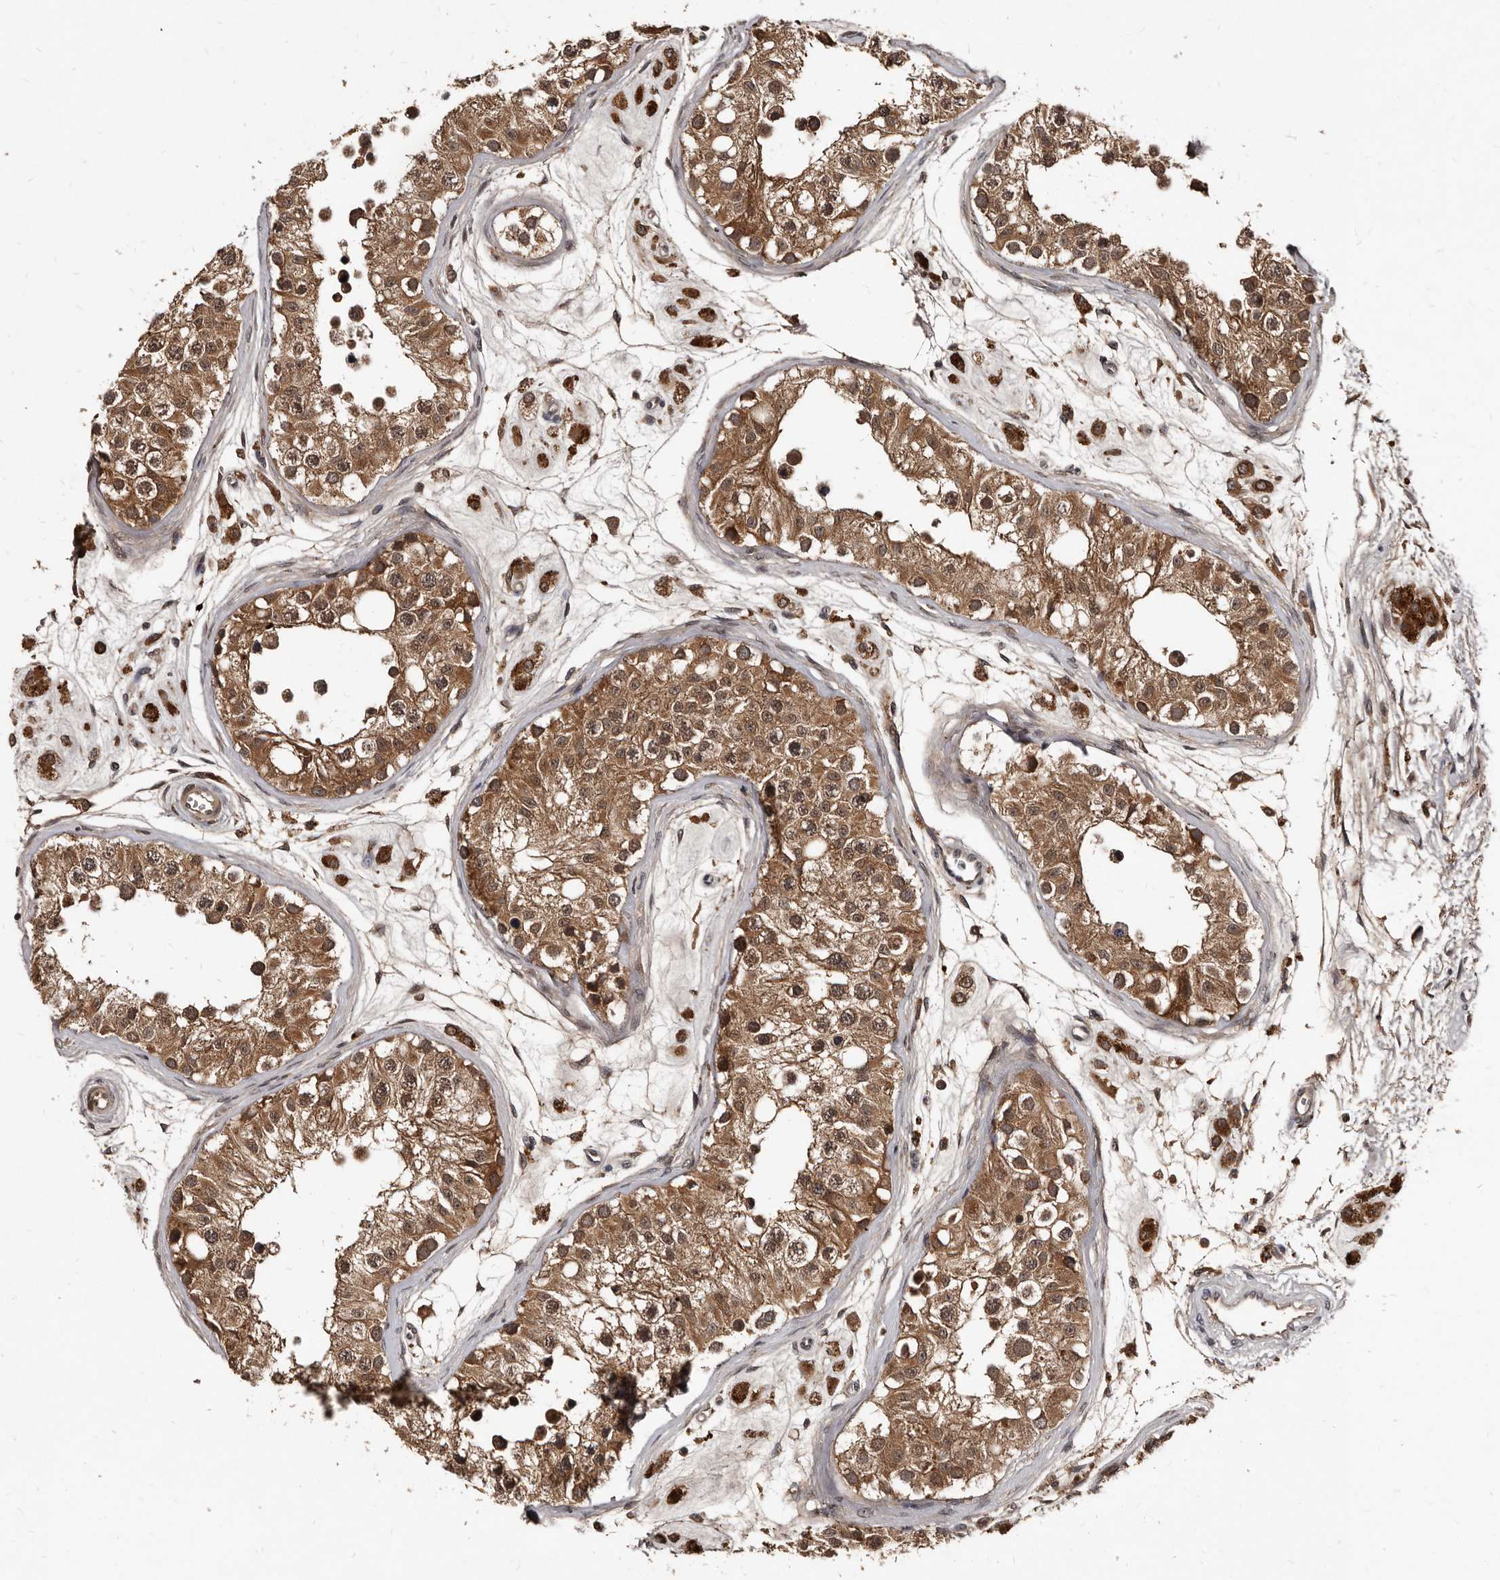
{"staining": {"intensity": "moderate", "quantity": ">75%", "location": "cytoplasmic/membranous"}, "tissue": "testis", "cell_type": "Cells in seminiferous ducts", "image_type": "normal", "snomed": [{"axis": "morphology", "description": "Normal tissue, NOS"}, {"axis": "morphology", "description": "Adenocarcinoma, metastatic, NOS"}, {"axis": "topography", "description": "Testis"}], "caption": "Cells in seminiferous ducts reveal medium levels of moderate cytoplasmic/membranous expression in approximately >75% of cells in unremarkable human testis. (DAB = brown stain, brightfield microscopy at high magnification).", "gene": "PMVK", "patient": {"sex": "male", "age": 26}}